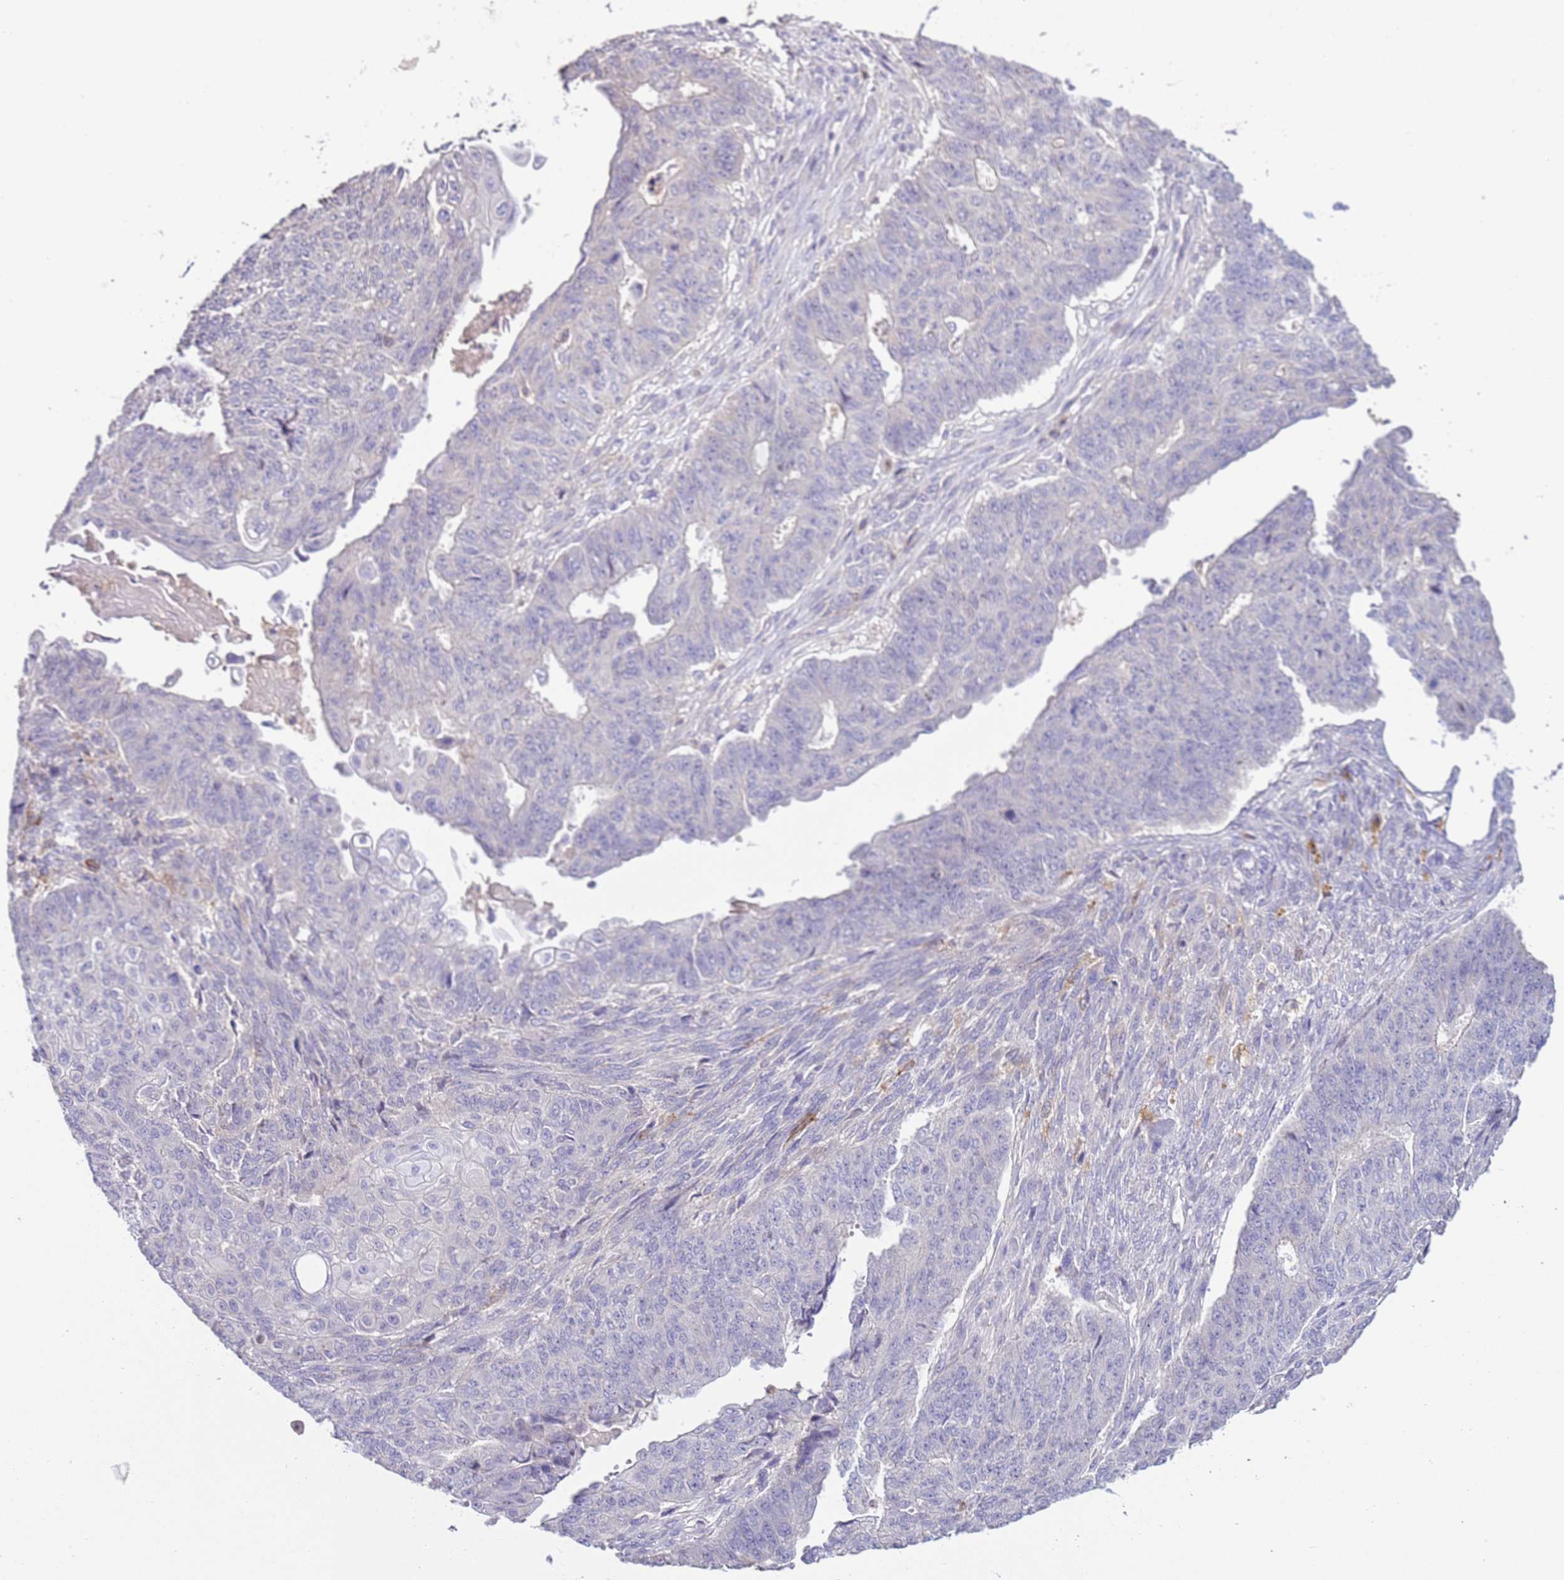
{"staining": {"intensity": "negative", "quantity": "none", "location": "none"}, "tissue": "endometrial cancer", "cell_type": "Tumor cells", "image_type": "cancer", "snomed": [{"axis": "morphology", "description": "Adenocarcinoma, NOS"}, {"axis": "topography", "description": "Endometrium"}], "caption": "DAB (3,3'-diaminobenzidine) immunohistochemical staining of endometrial cancer shows no significant positivity in tumor cells.", "gene": "IL2RG", "patient": {"sex": "female", "age": 32}}